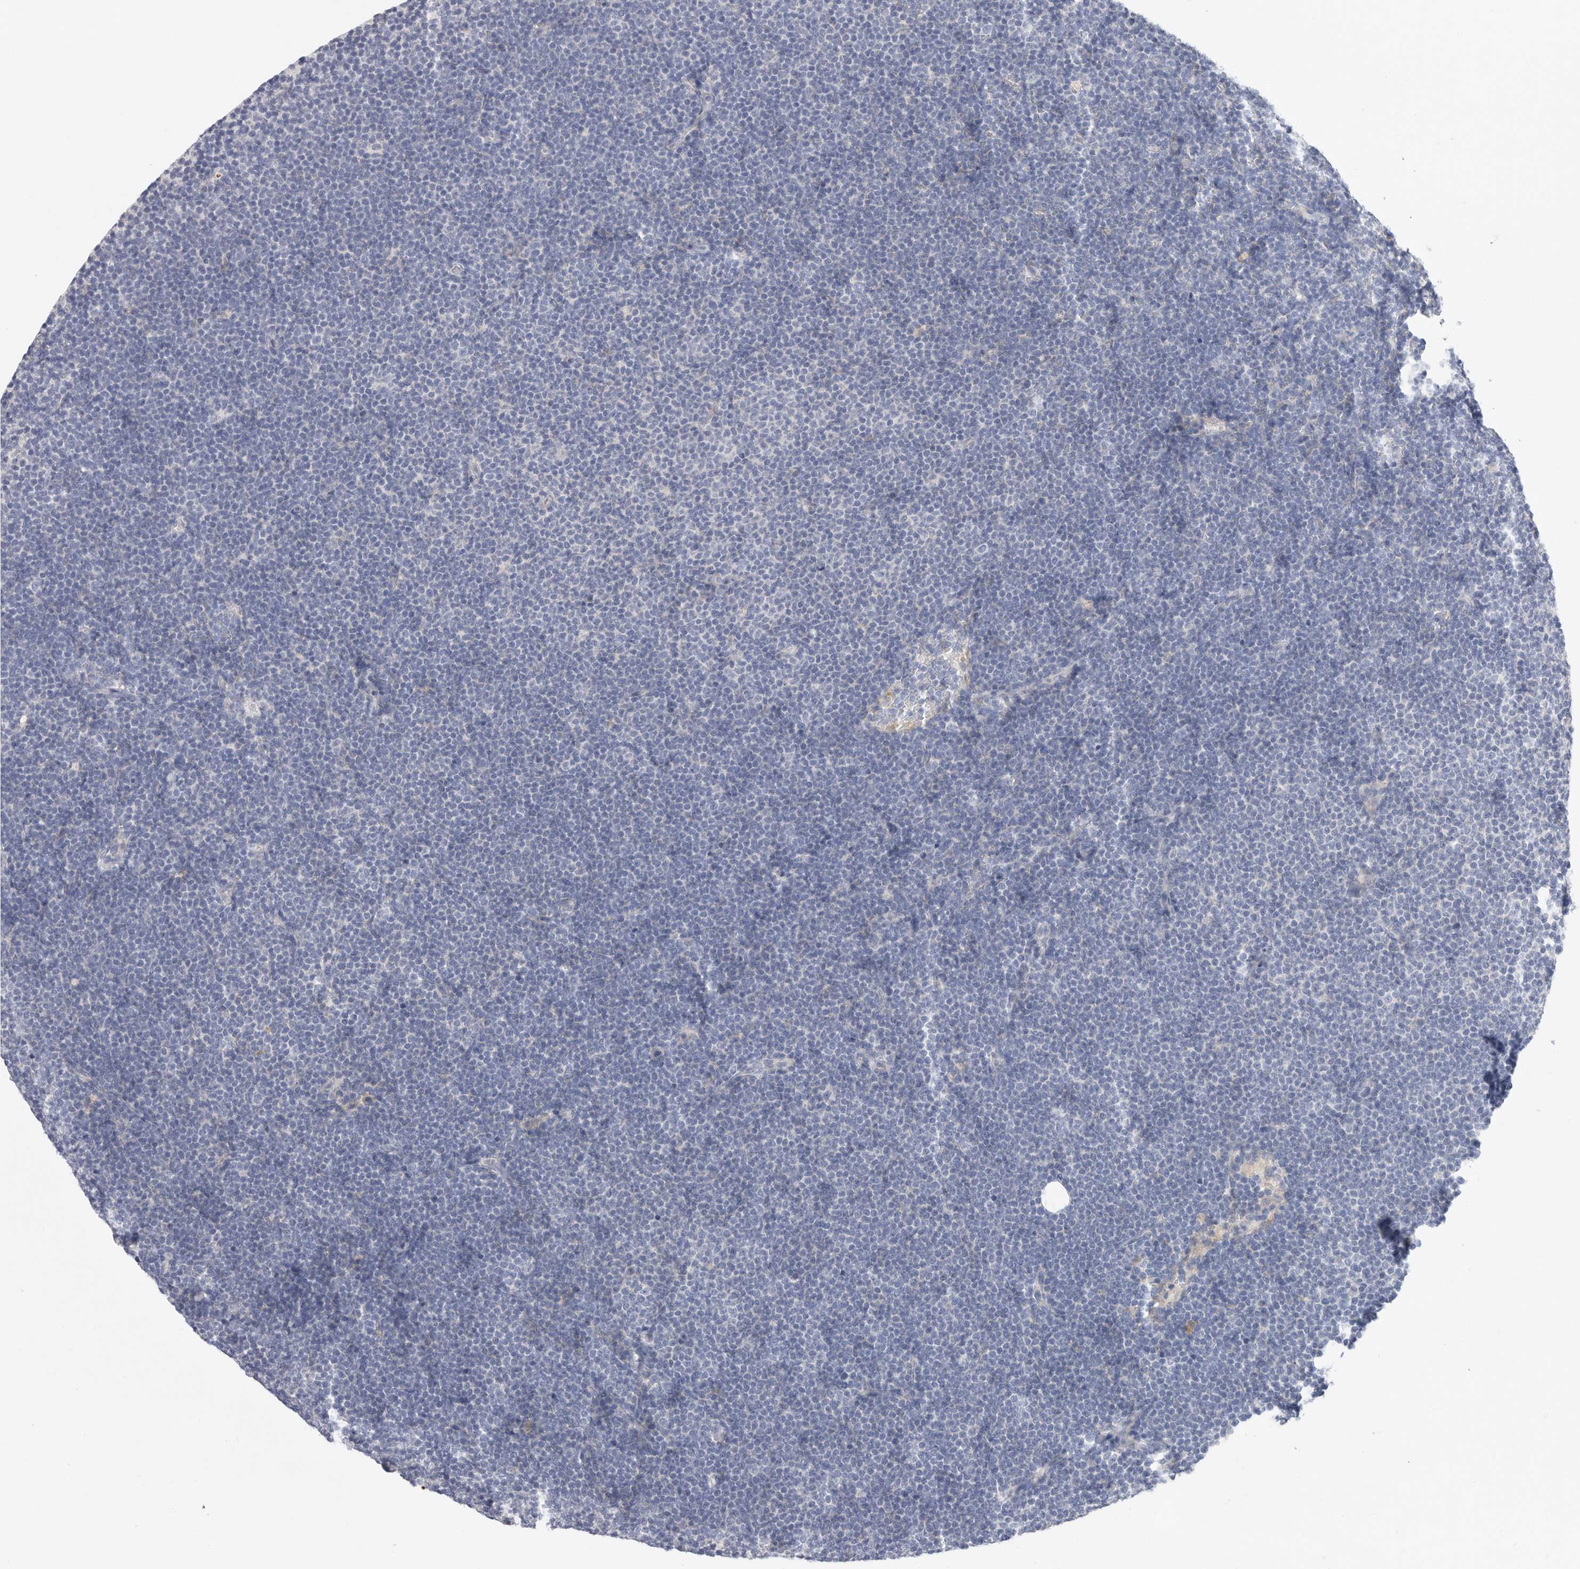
{"staining": {"intensity": "negative", "quantity": "none", "location": "none"}, "tissue": "lymphoma", "cell_type": "Tumor cells", "image_type": "cancer", "snomed": [{"axis": "morphology", "description": "Malignant lymphoma, non-Hodgkin's type, Low grade"}, {"axis": "topography", "description": "Lymph node"}], "caption": "Lymphoma stained for a protein using immunohistochemistry (IHC) exhibits no expression tumor cells.", "gene": "CAMK2B", "patient": {"sex": "female", "age": 53}}